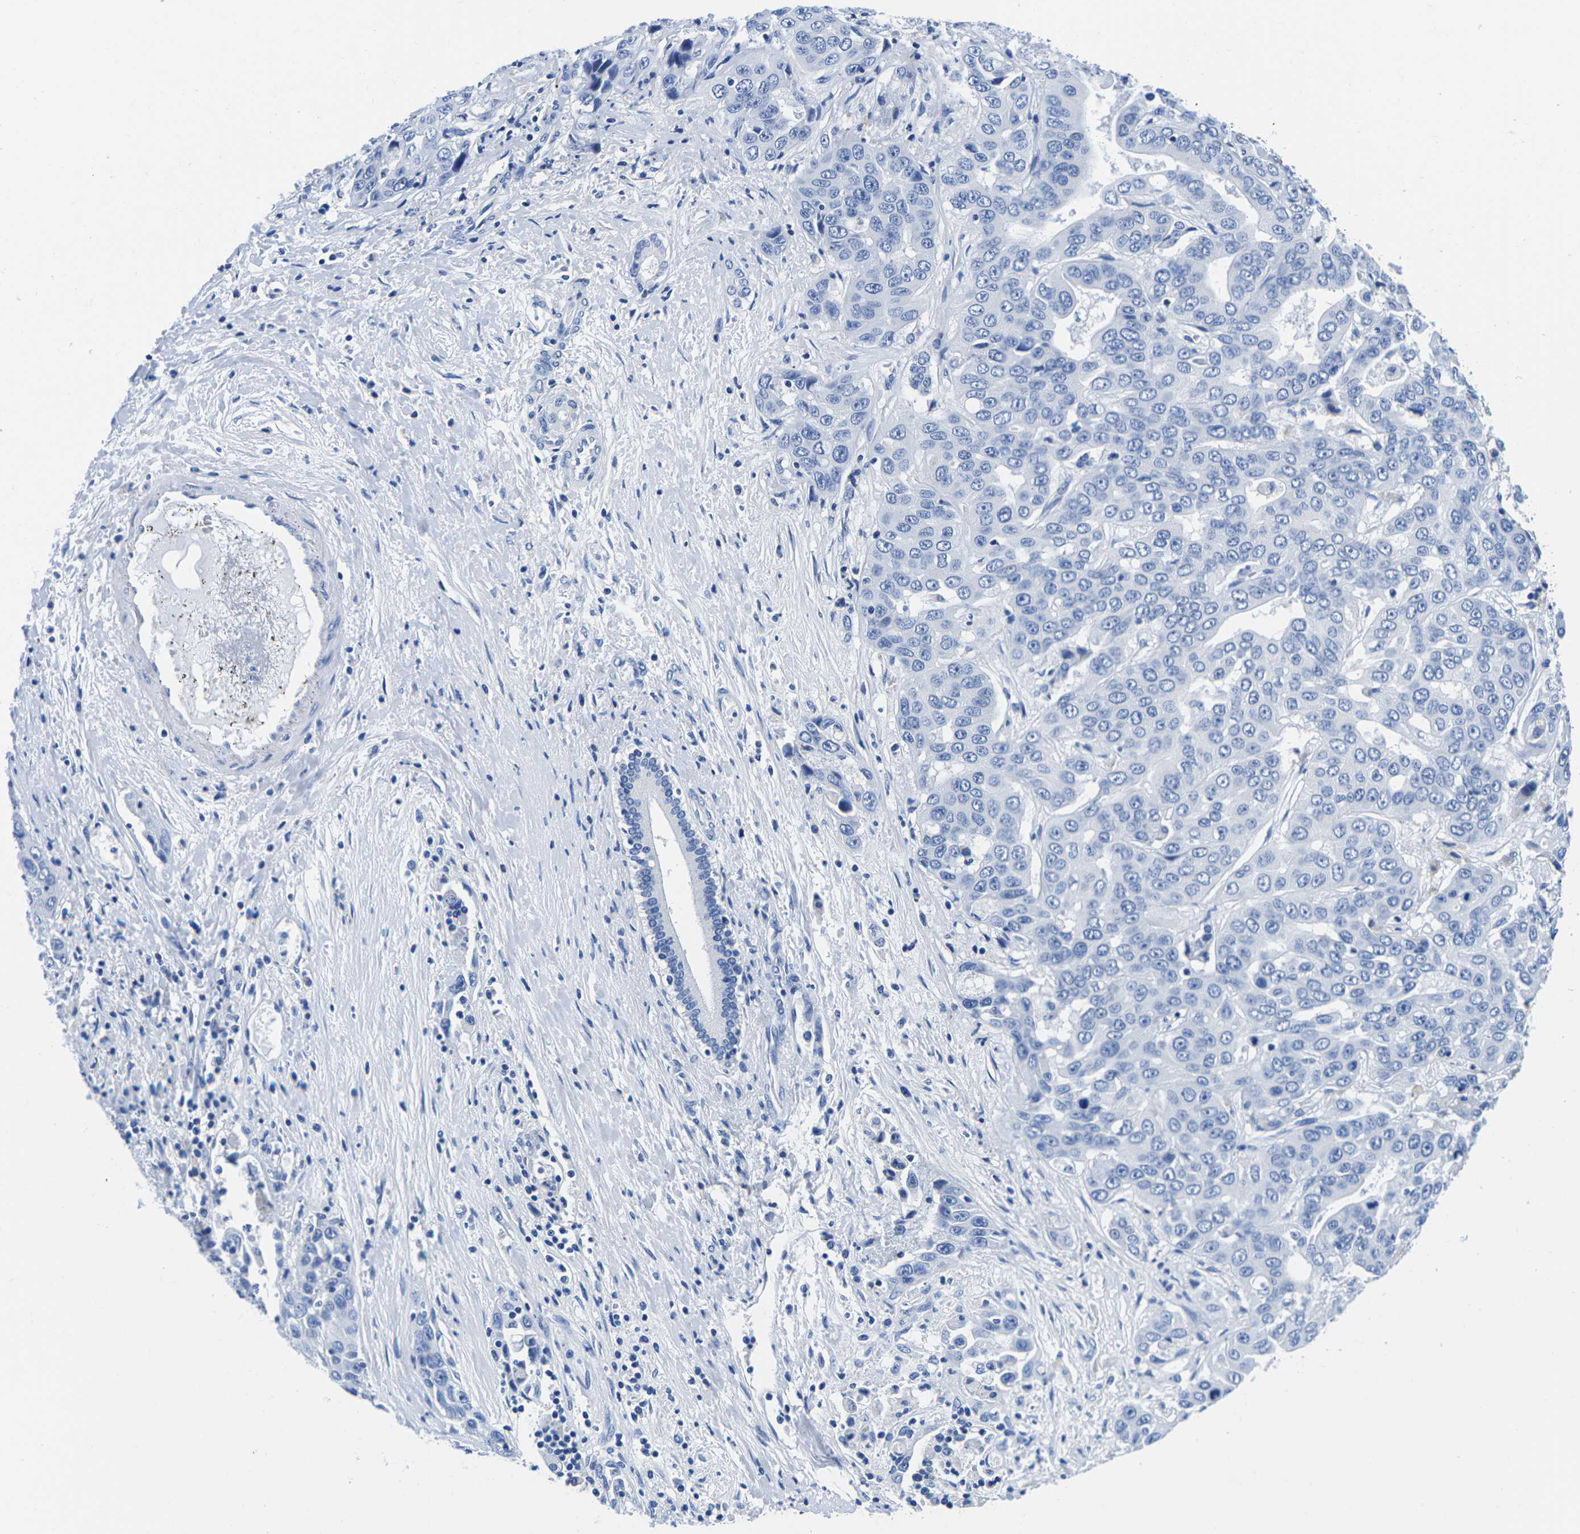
{"staining": {"intensity": "negative", "quantity": "none", "location": "none"}, "tissue": "liver cancer", "cell_type": "Tumor cells", "image_type": "cancer", "snomed": [{"axis": "morphology", "description": "Cholangiocarcinoma"}, {"axis": "topography", "description": "Liver"}], "caption": "Liver cholangiocarcinoma was stained to show a protein in brown. There is no significant expression in tumor cells.", "gene": "CYP1A2", "patient": {"sex": "female", "age": 52}}